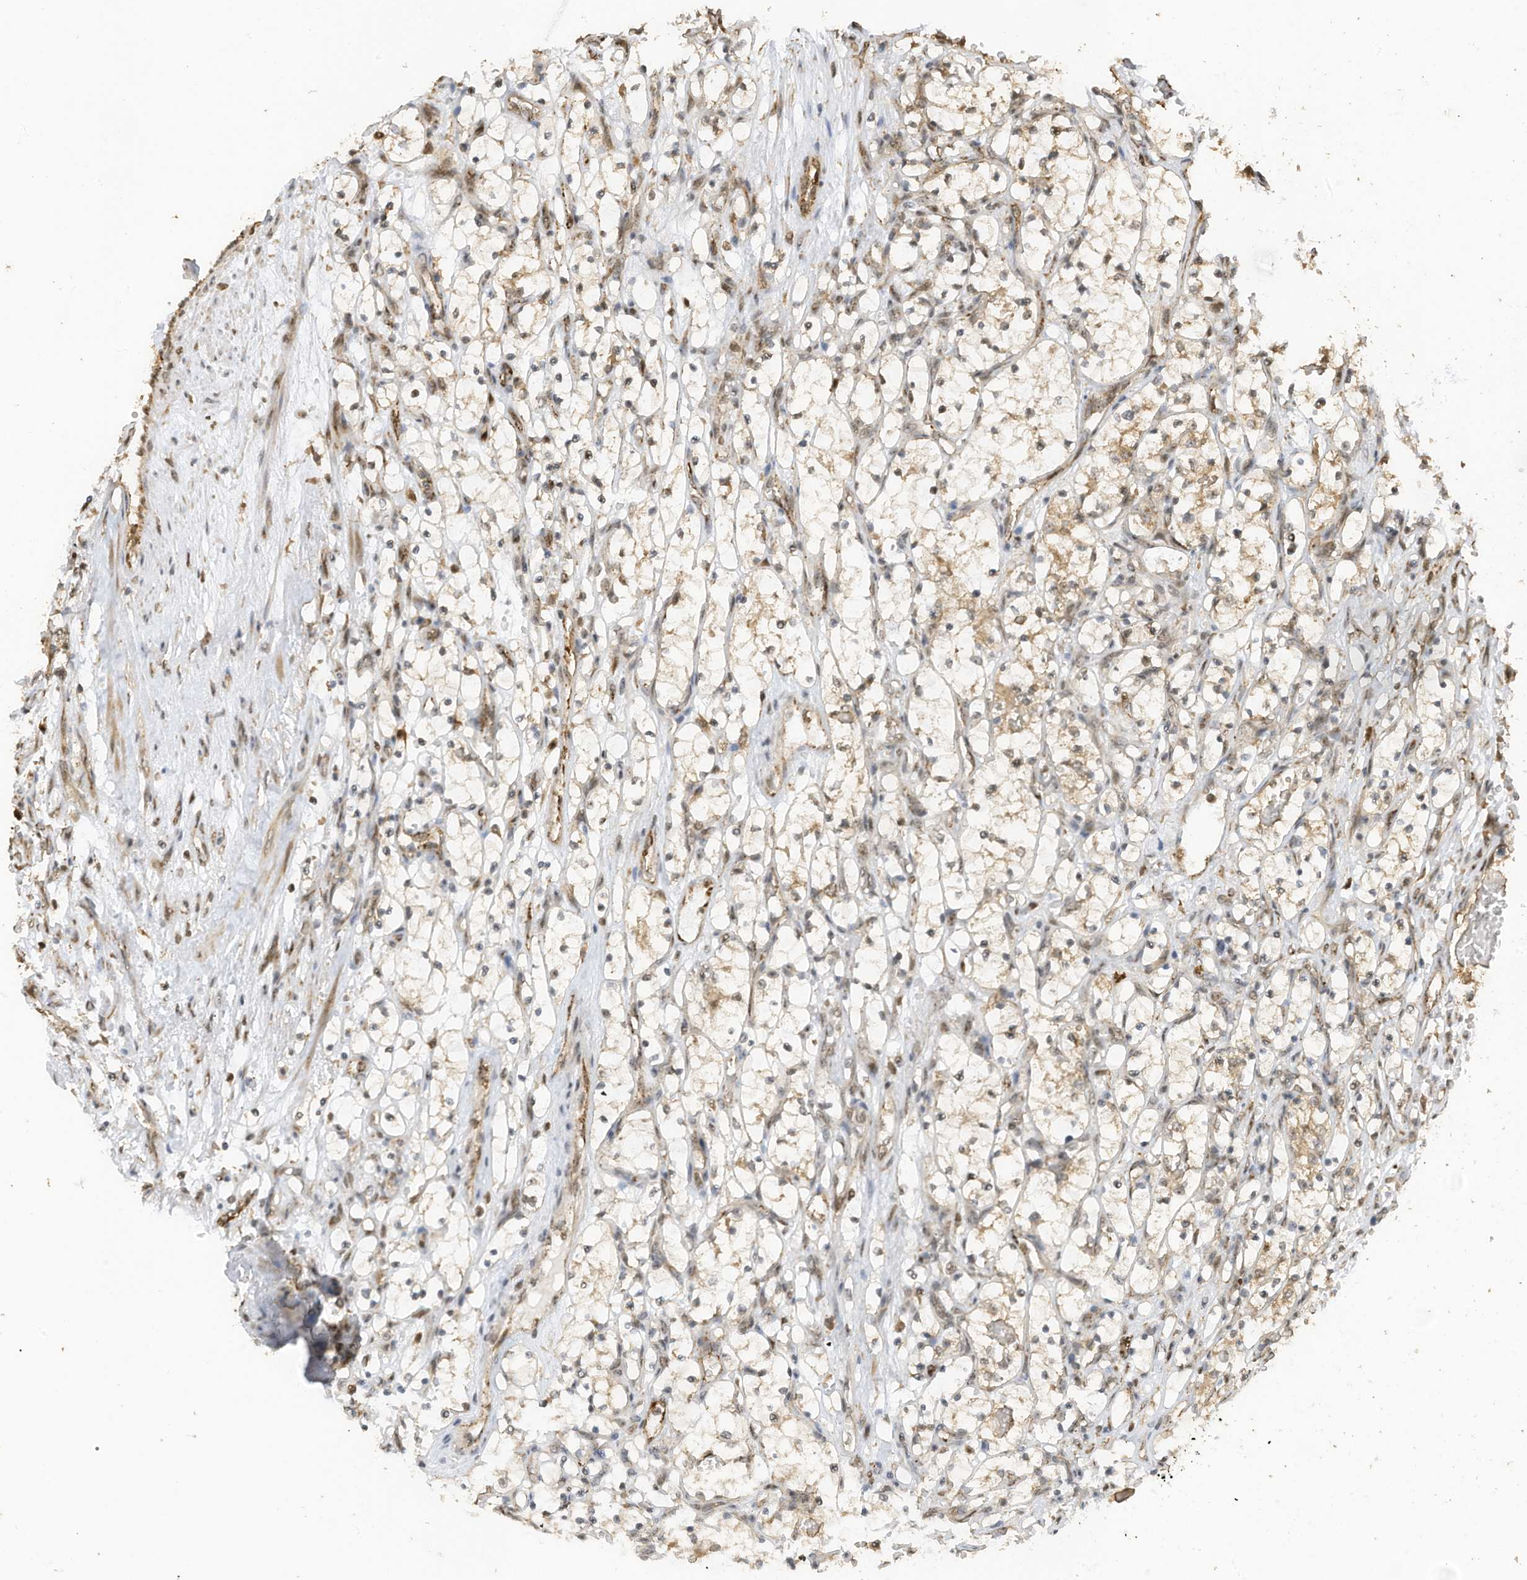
{"staining": {"intensity": "negative", "quantity": "none", "location": "none"}, "tissue": "renal cancer", "cell_type": "Tumor cells", "image_type": "cancer", "snomed": [{"axis": "morphology", "description": "Adenocarcinoma, NOS"}, {"axis": "topography", "description": "Kidney"}], "caption": "A photomicrograph of human adenocarcinoma (renal) is negative for staining in tumor cells.", "gene": "ERLEC1", "patient": {"sex": "female", "age": 69}}